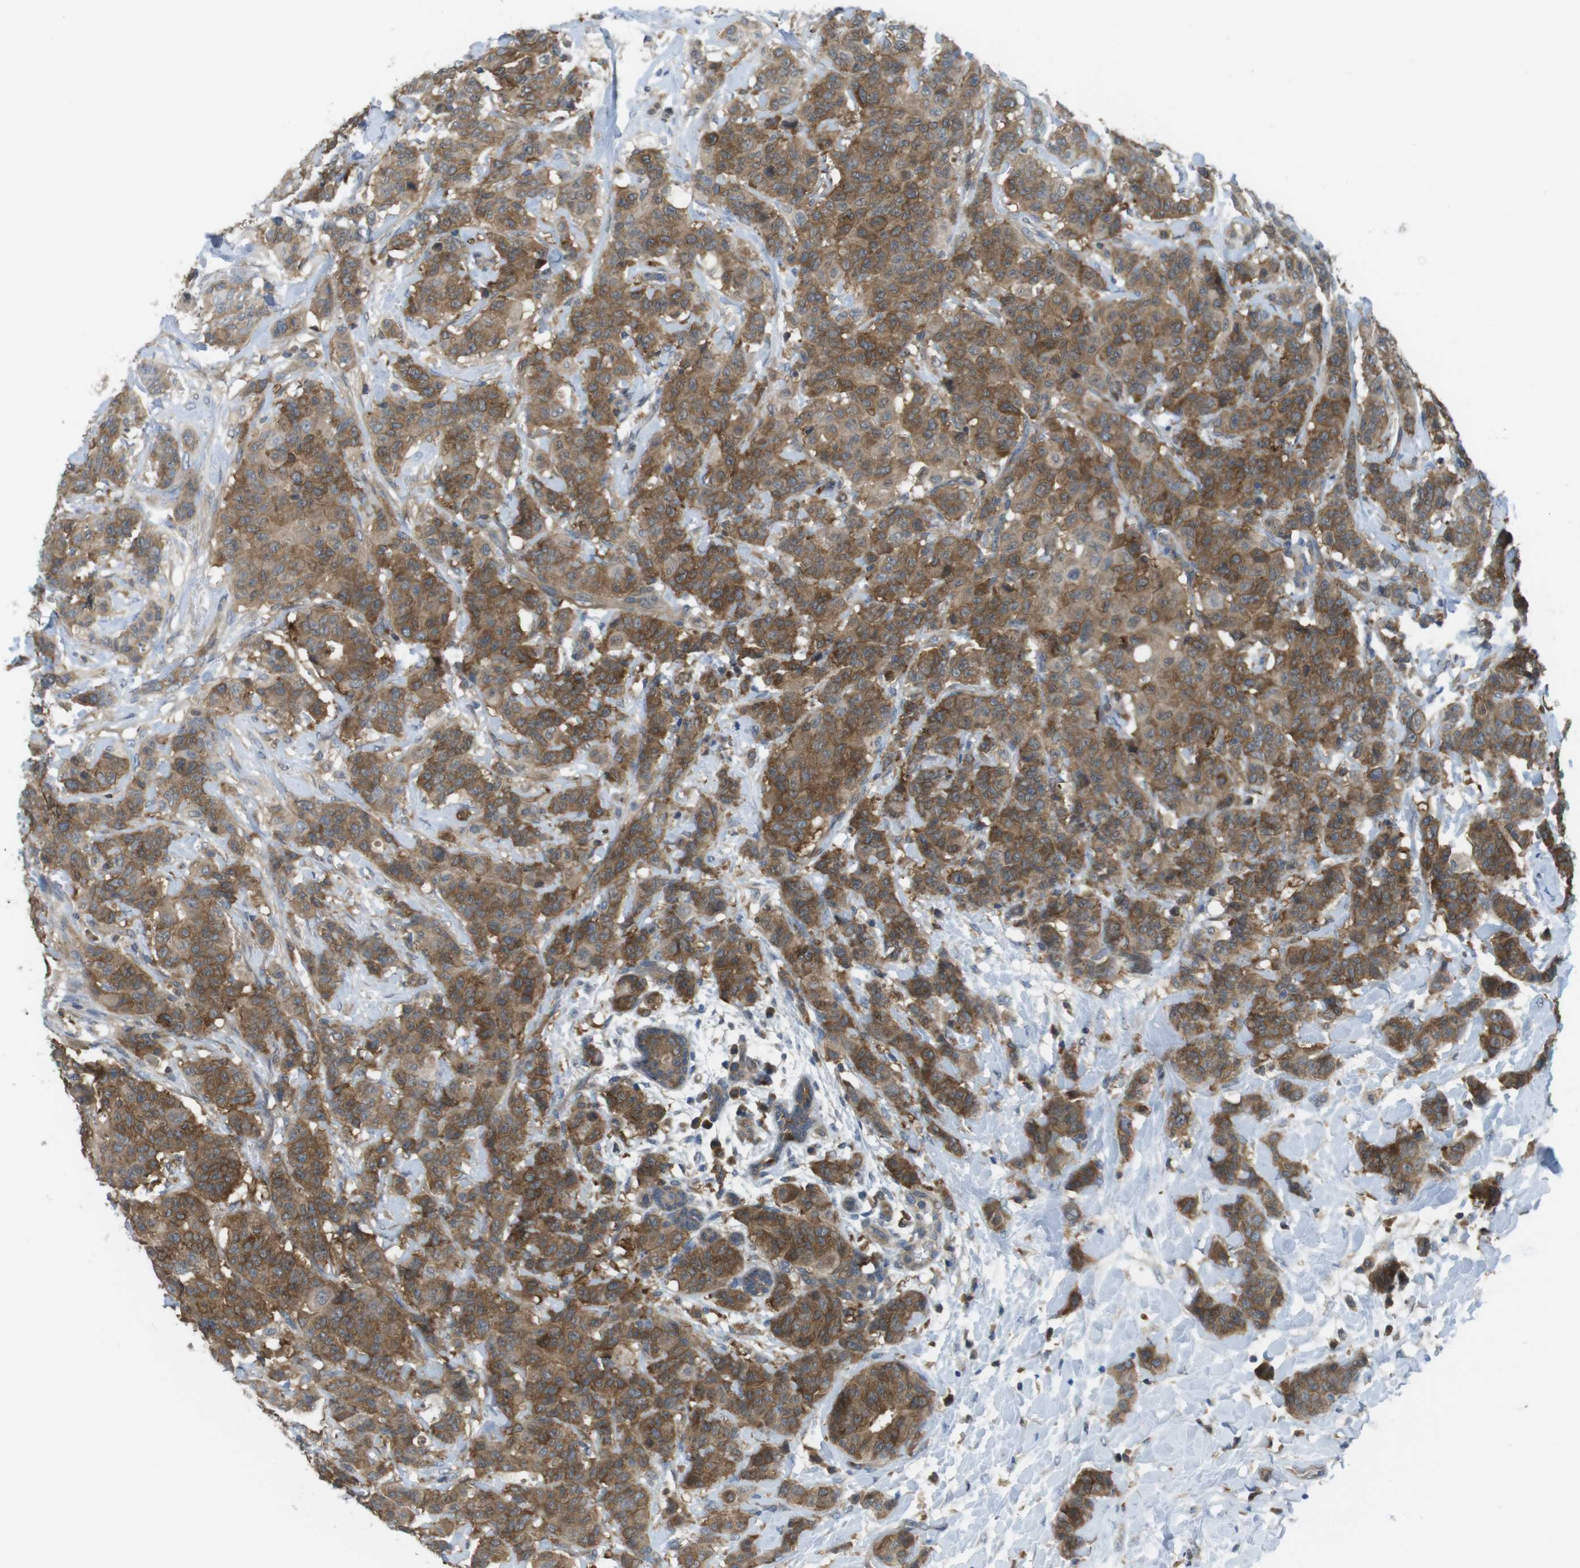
{"staining": {"intensity": "moderate", "quantity": ">75%", "location": "cytoplasmic/membranous"}, "tissue": "breast cancer", "cell_type": "Tumor cells", "image_type": "cancer", "snomed": [{"axis": "morphology", "description": "Normal tissue, NOS"}, {"axis": "morphology", "description": "Duct carcinoma"}, {"axis": "topography", "description": "Breast"}], "caption": "Tumor cells show medium levels of moderate cytoplasmic/membranous positivity in approximately >75% of cells in human breast cancer.", "gene": "MTHFD1", "patient": {"sex": "female", "age": 40}}